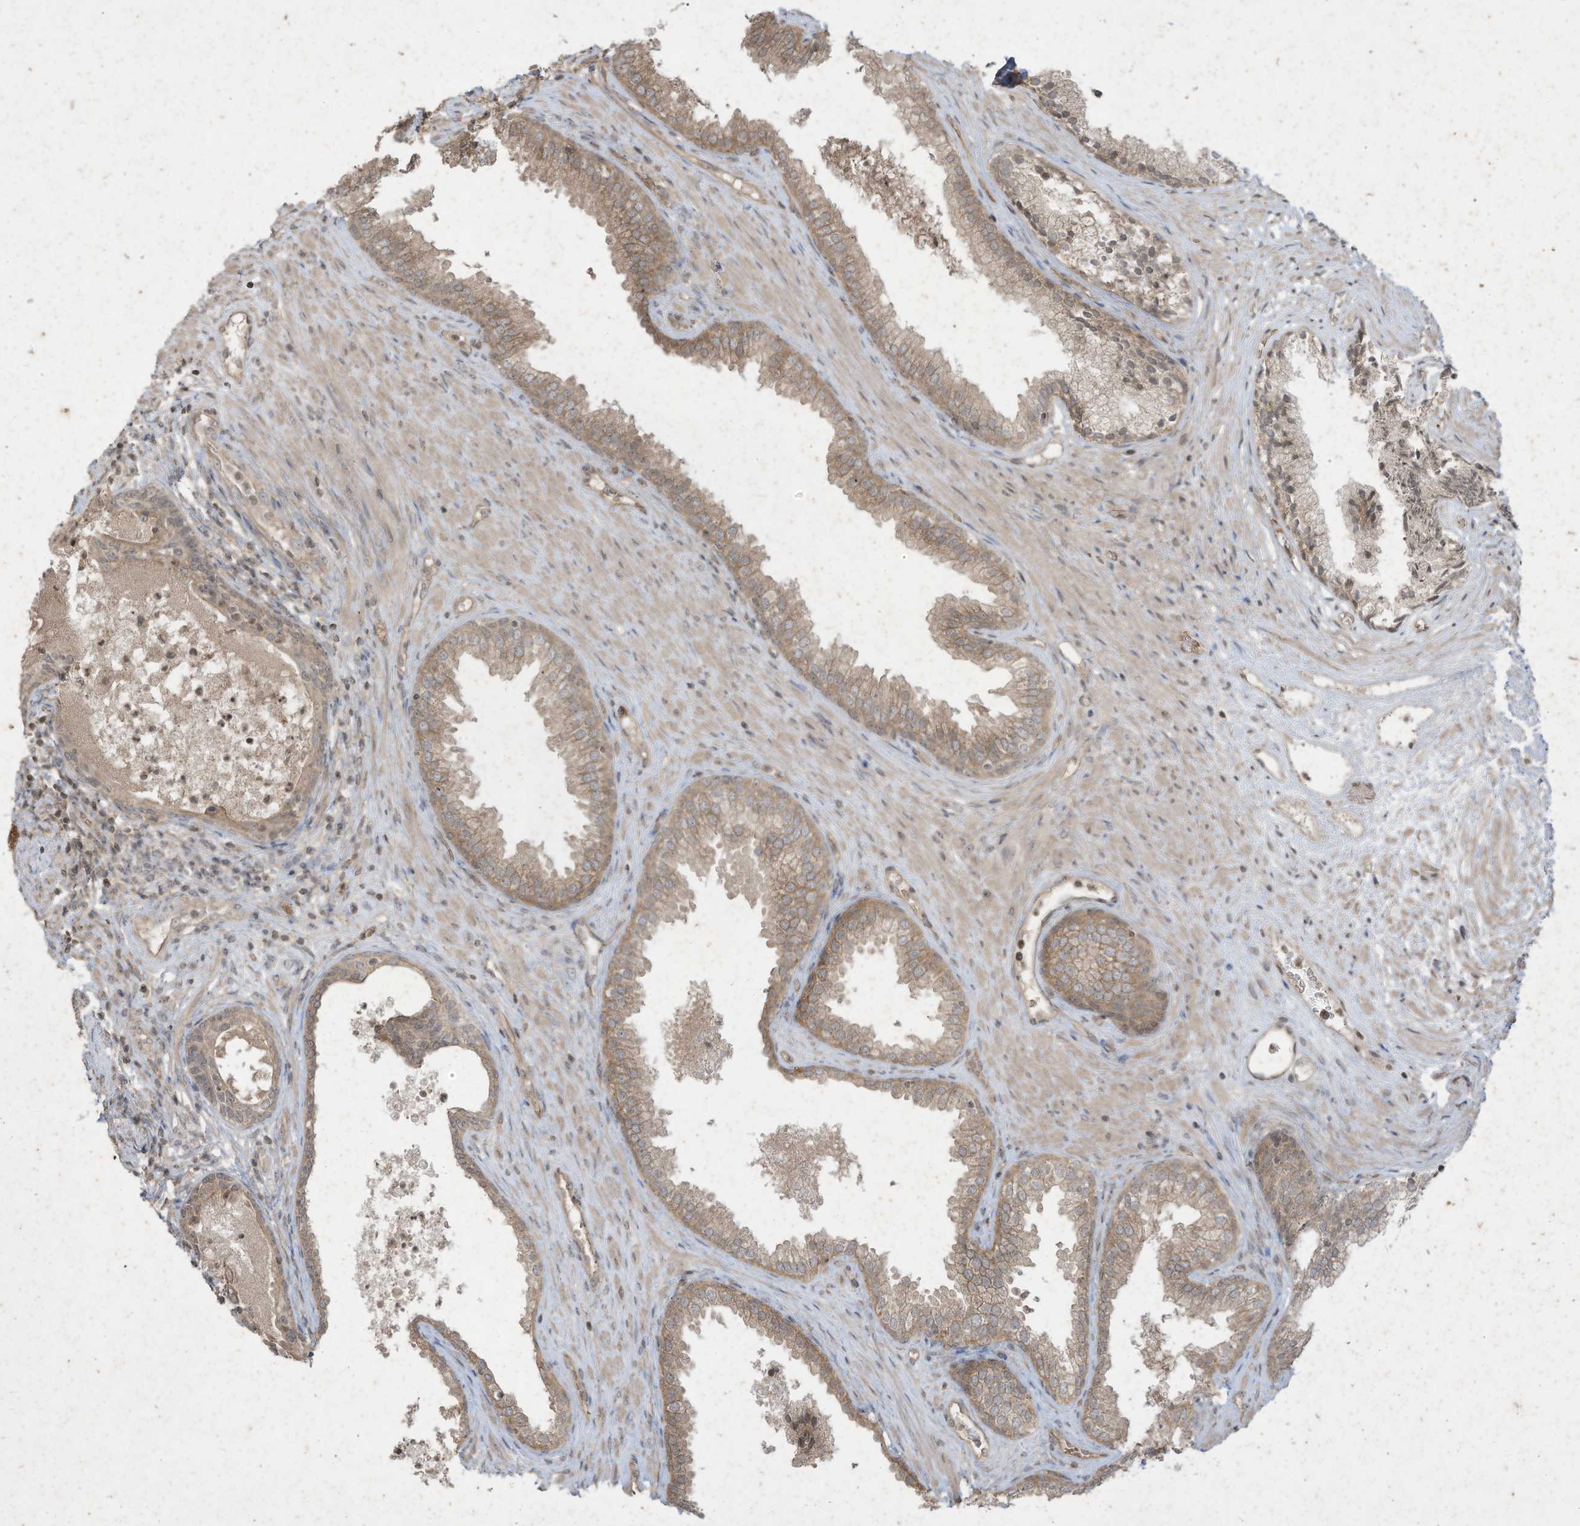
{"staining": {"intensity": "moderate", "quantity": ">75%", "location": "cytoplasmic/membranous"}, "tissue": "prostate", "cell_type": "Glandular cells", "image_type": "normal", "snomed": [{"axis": "morphology", "description": "Normal tissue, NOS"}, {"axis": "topography", "description": "Prostate"}], "caption": "The histopathology image shows a brown stain indicating the presence of a protein in the cytoplasmic/membranous of glandular cells in prostate.", "gene": "MATN2", "patient": {"sex": "male", "age": 76}}